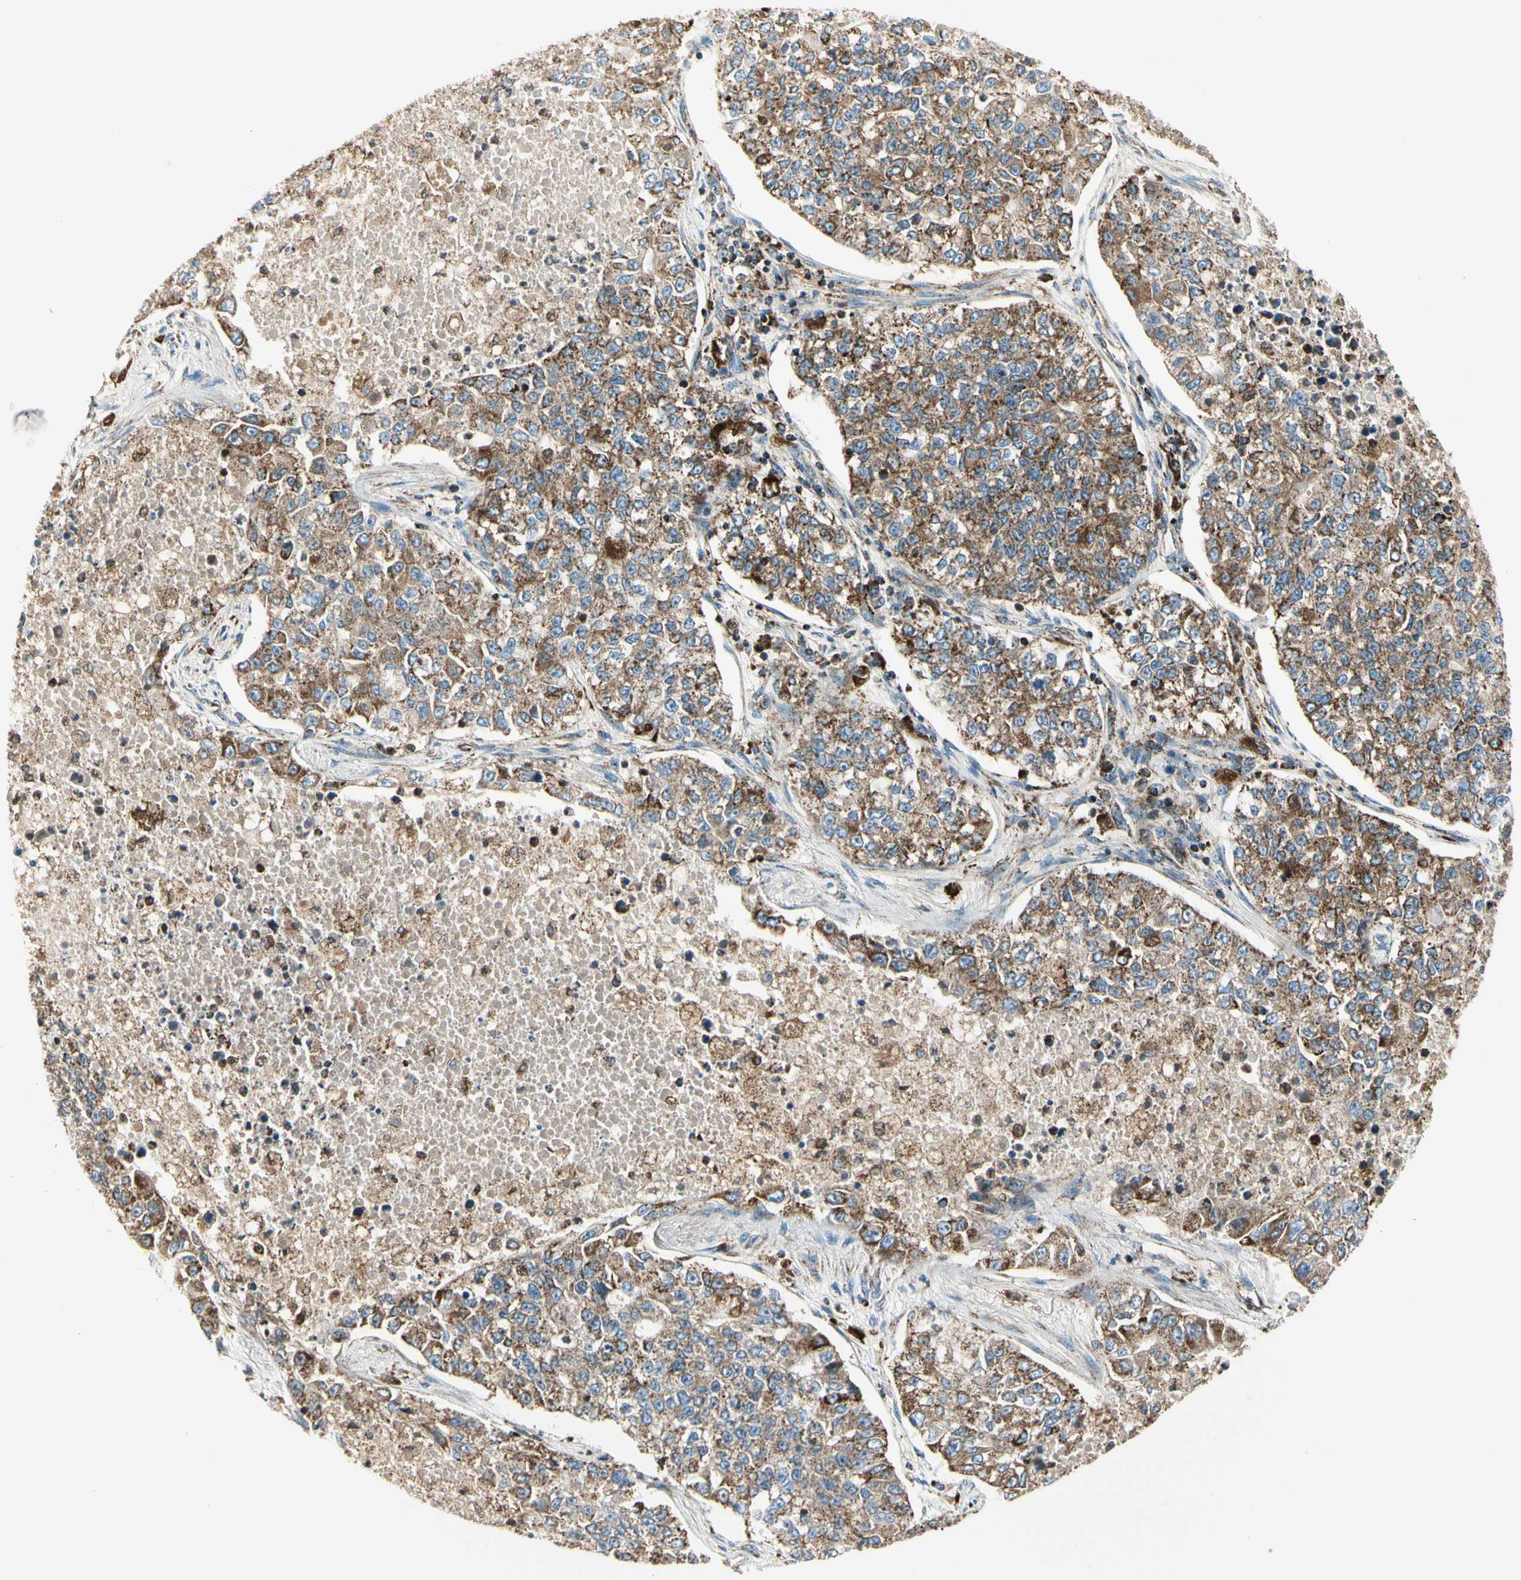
{"staining": {"intensity": "moderate", "quantity": ">75%", "location": "cytoplasmic/membranous"}, "tissue": "lung cancer", "cell_type": "Tumor cells", "image_type": "cancer", "snomed": [{"axis": "morphology", "description": "Adenocarcinoma, NOS"}, {"axis": "topography", "description": "Lung"}], "caption": "DAB (3,3'-diaminobenzidine) immunohistochemical staining of lung cancer displays moderate cytoplasmic/membranous protein positivity in approximately >75% of tumor cells. The protein of interest is stained brown, and the nuclei are stained in blue (DAB IHC with brightfield microscopy, high magnification).", "gene": "ME2", "patient": {"sex": "male", "age": 49}}